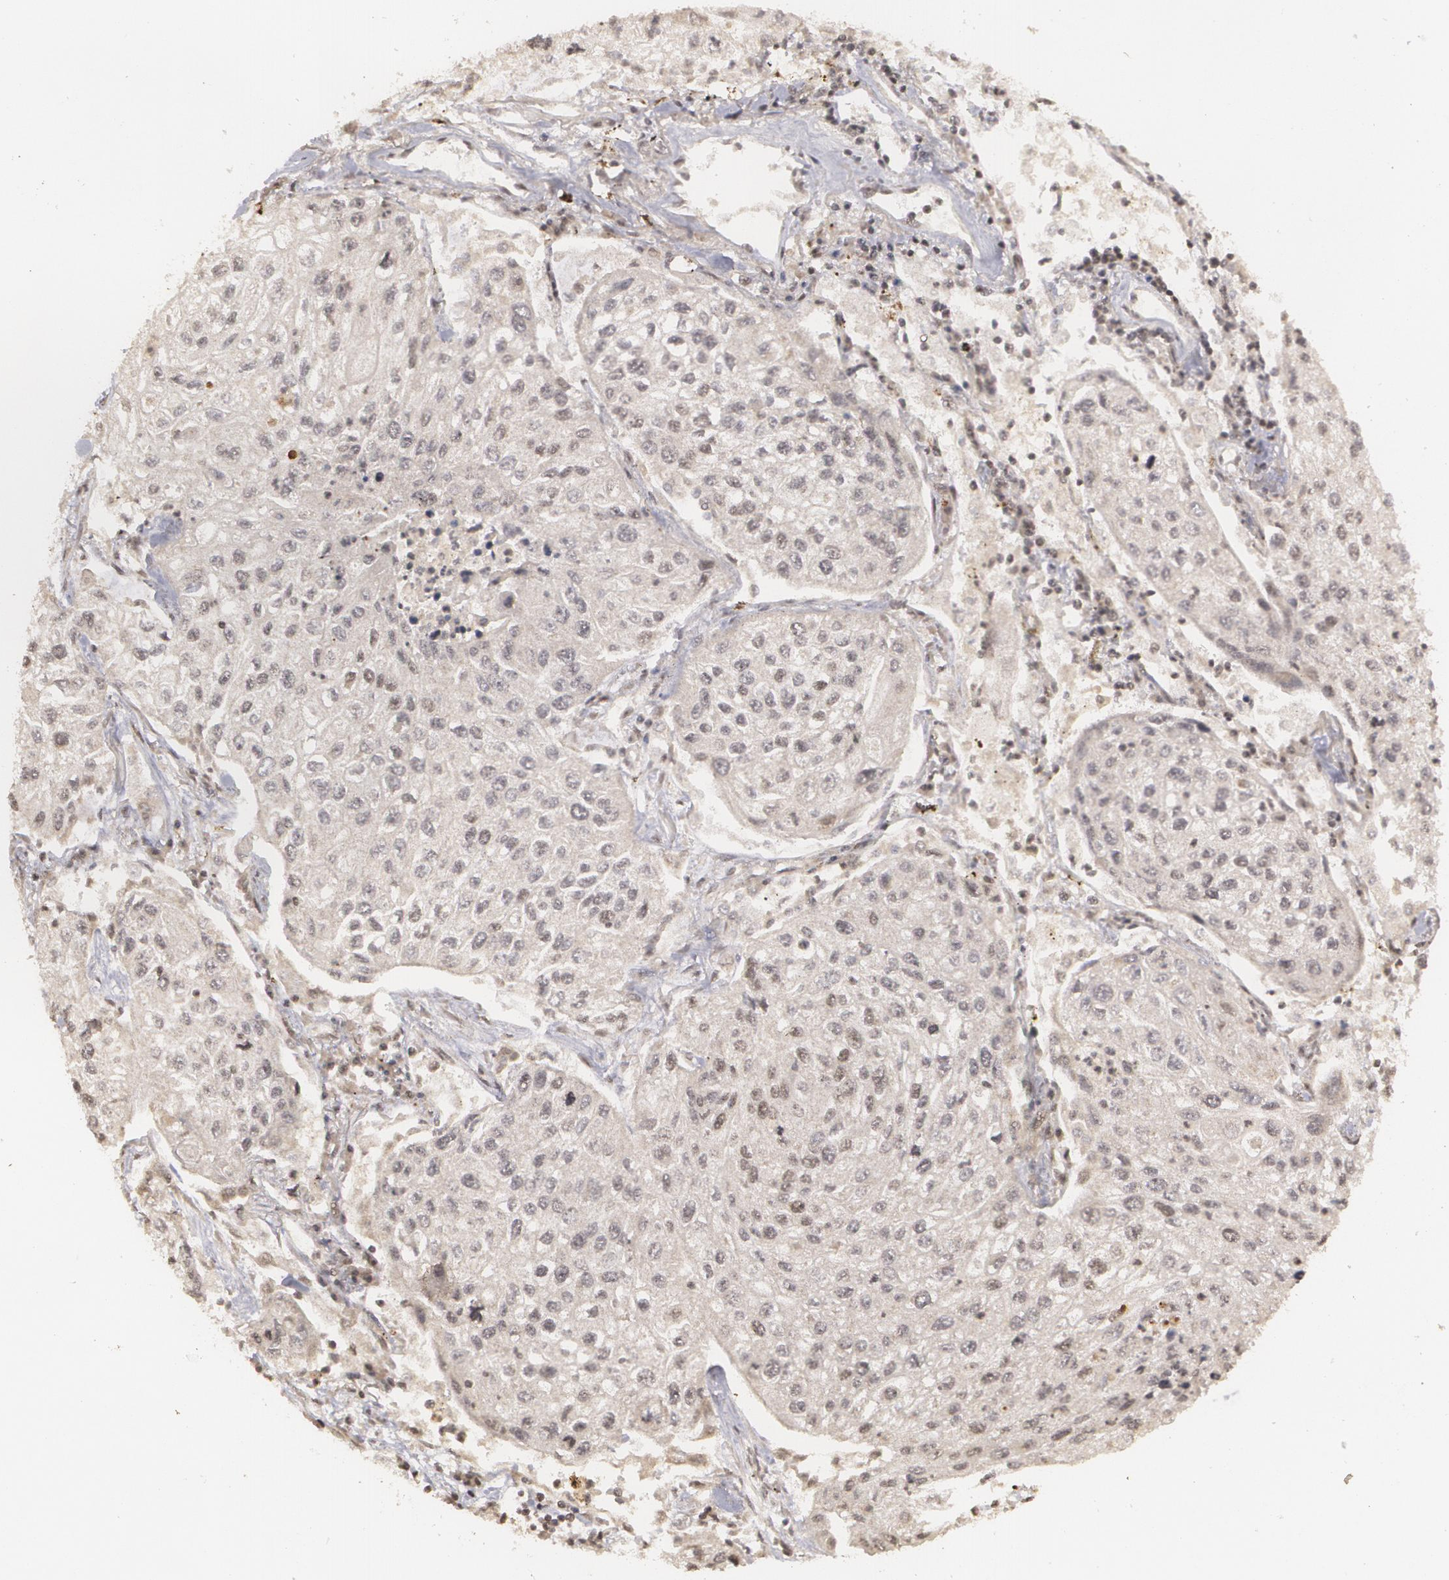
{"staining": {"intensity": "weak", "quantity": "25%-75%", "location": "nuclear"}, "tissue": "lung cancer", "cell_type": "Tumor cells", "image_type": "cancer", "snomed": [{"axis": "morphology", "description": "Squamous cell carcinoma, NOS"}, {"axis": "topography", "description": "Lung"}], "caption": "The immunohistochemical stain shows weak nuclear staining in tumor cells of squamous cell carcinoma (lung) tissue.", "gene": "RXRB", "patient": {"sex": "male", "age": 75}}